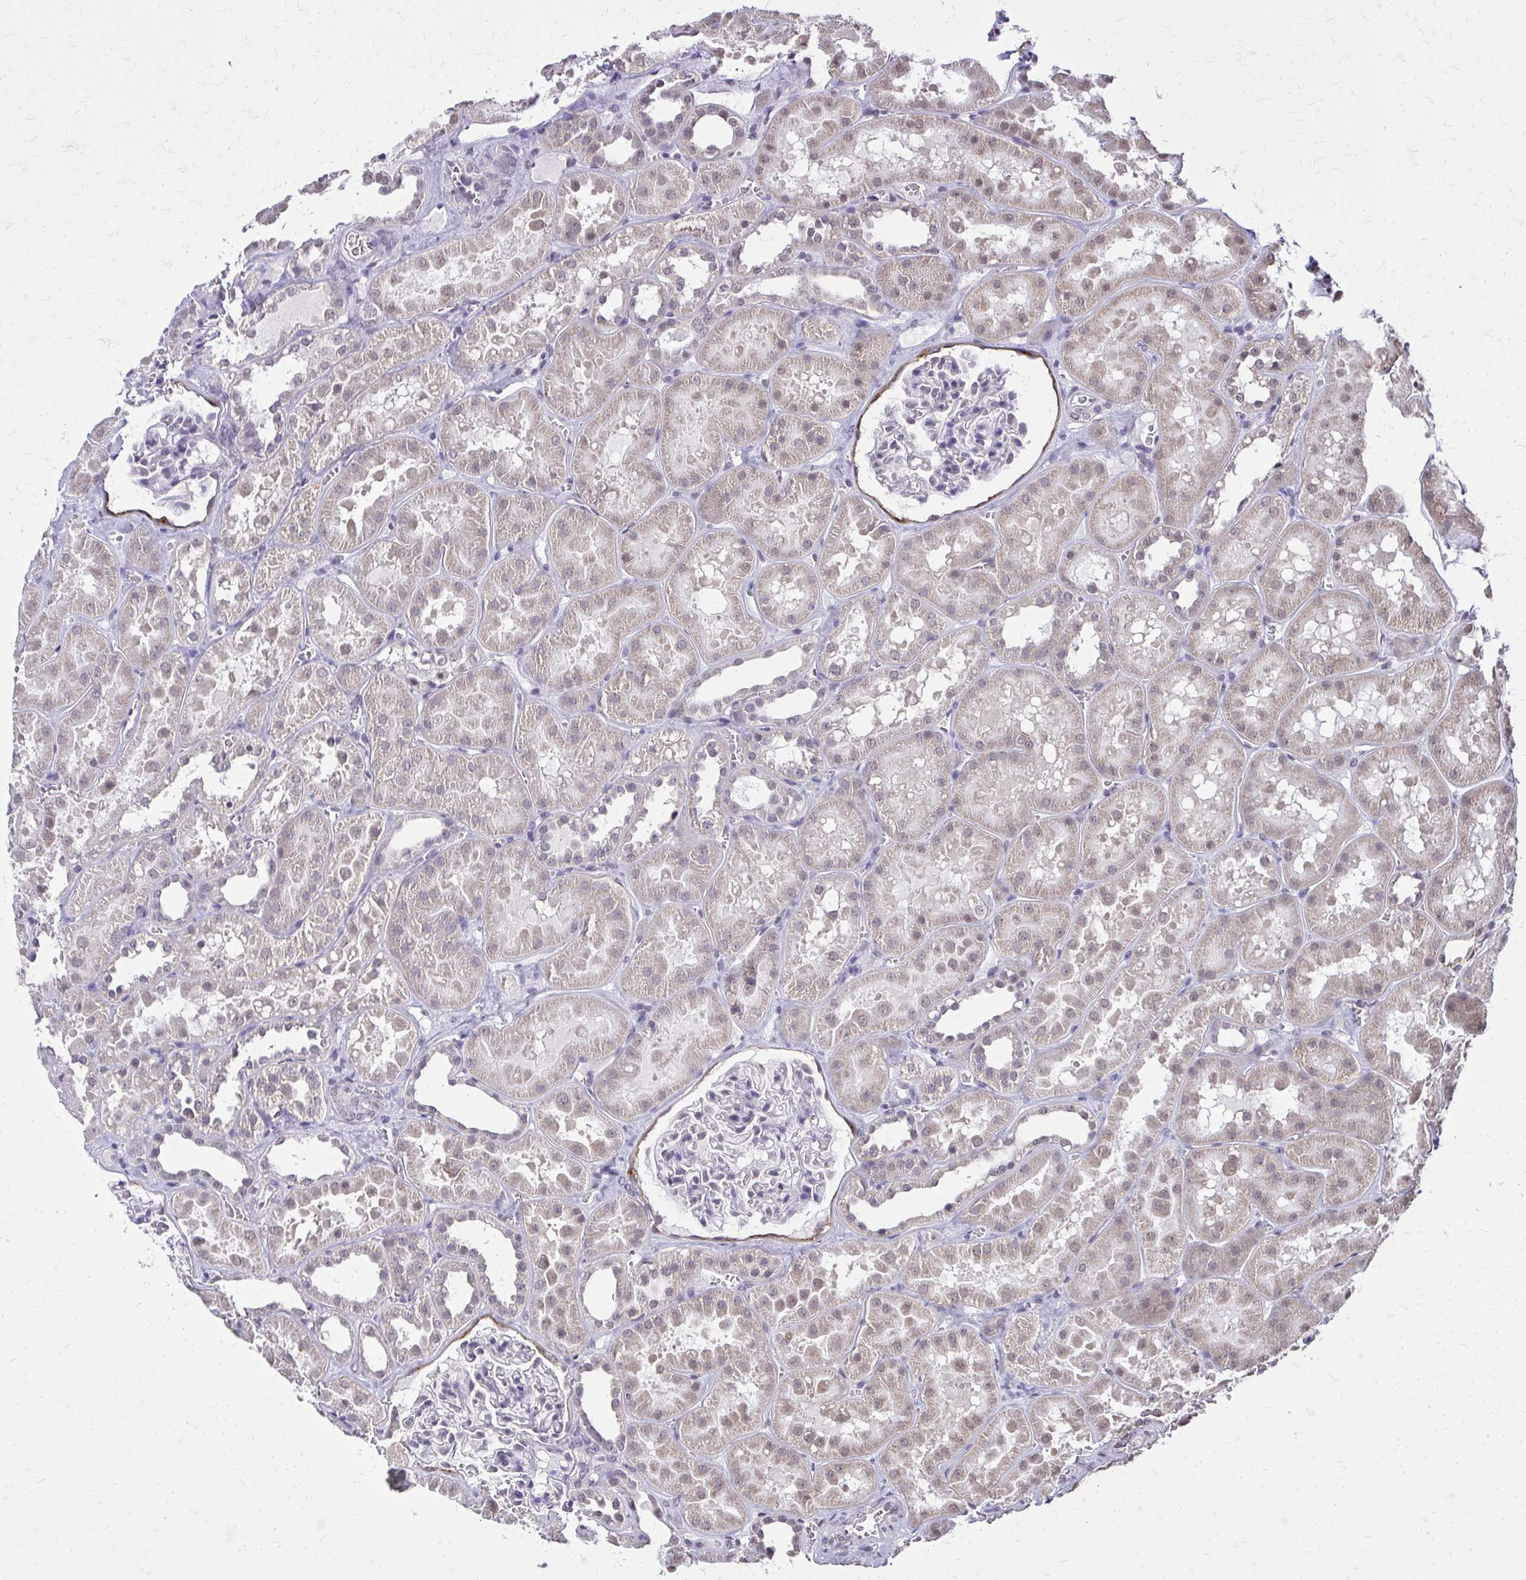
{"staining": {"intensity": "moderate", "quantity": "<25%", "location": "cytoplasmic/membranous"}, "tissue": "kidney", "cell_type": "Cells in glomeruli", "image_type": "normal", "snomed": [{"axis": "morphology", "description": "Normal tissue, NOS"}, {"axis": "topography", "description": "Kidney"}], "caption": "About <25% of cells in glomeruli in benign kidney reveal moderate cytoplasmic/membranous protein staining as visualized by brown immunohistochemical staining.", "gene": "AKAP5", "patient": {"sex": "female", "age": 41}}